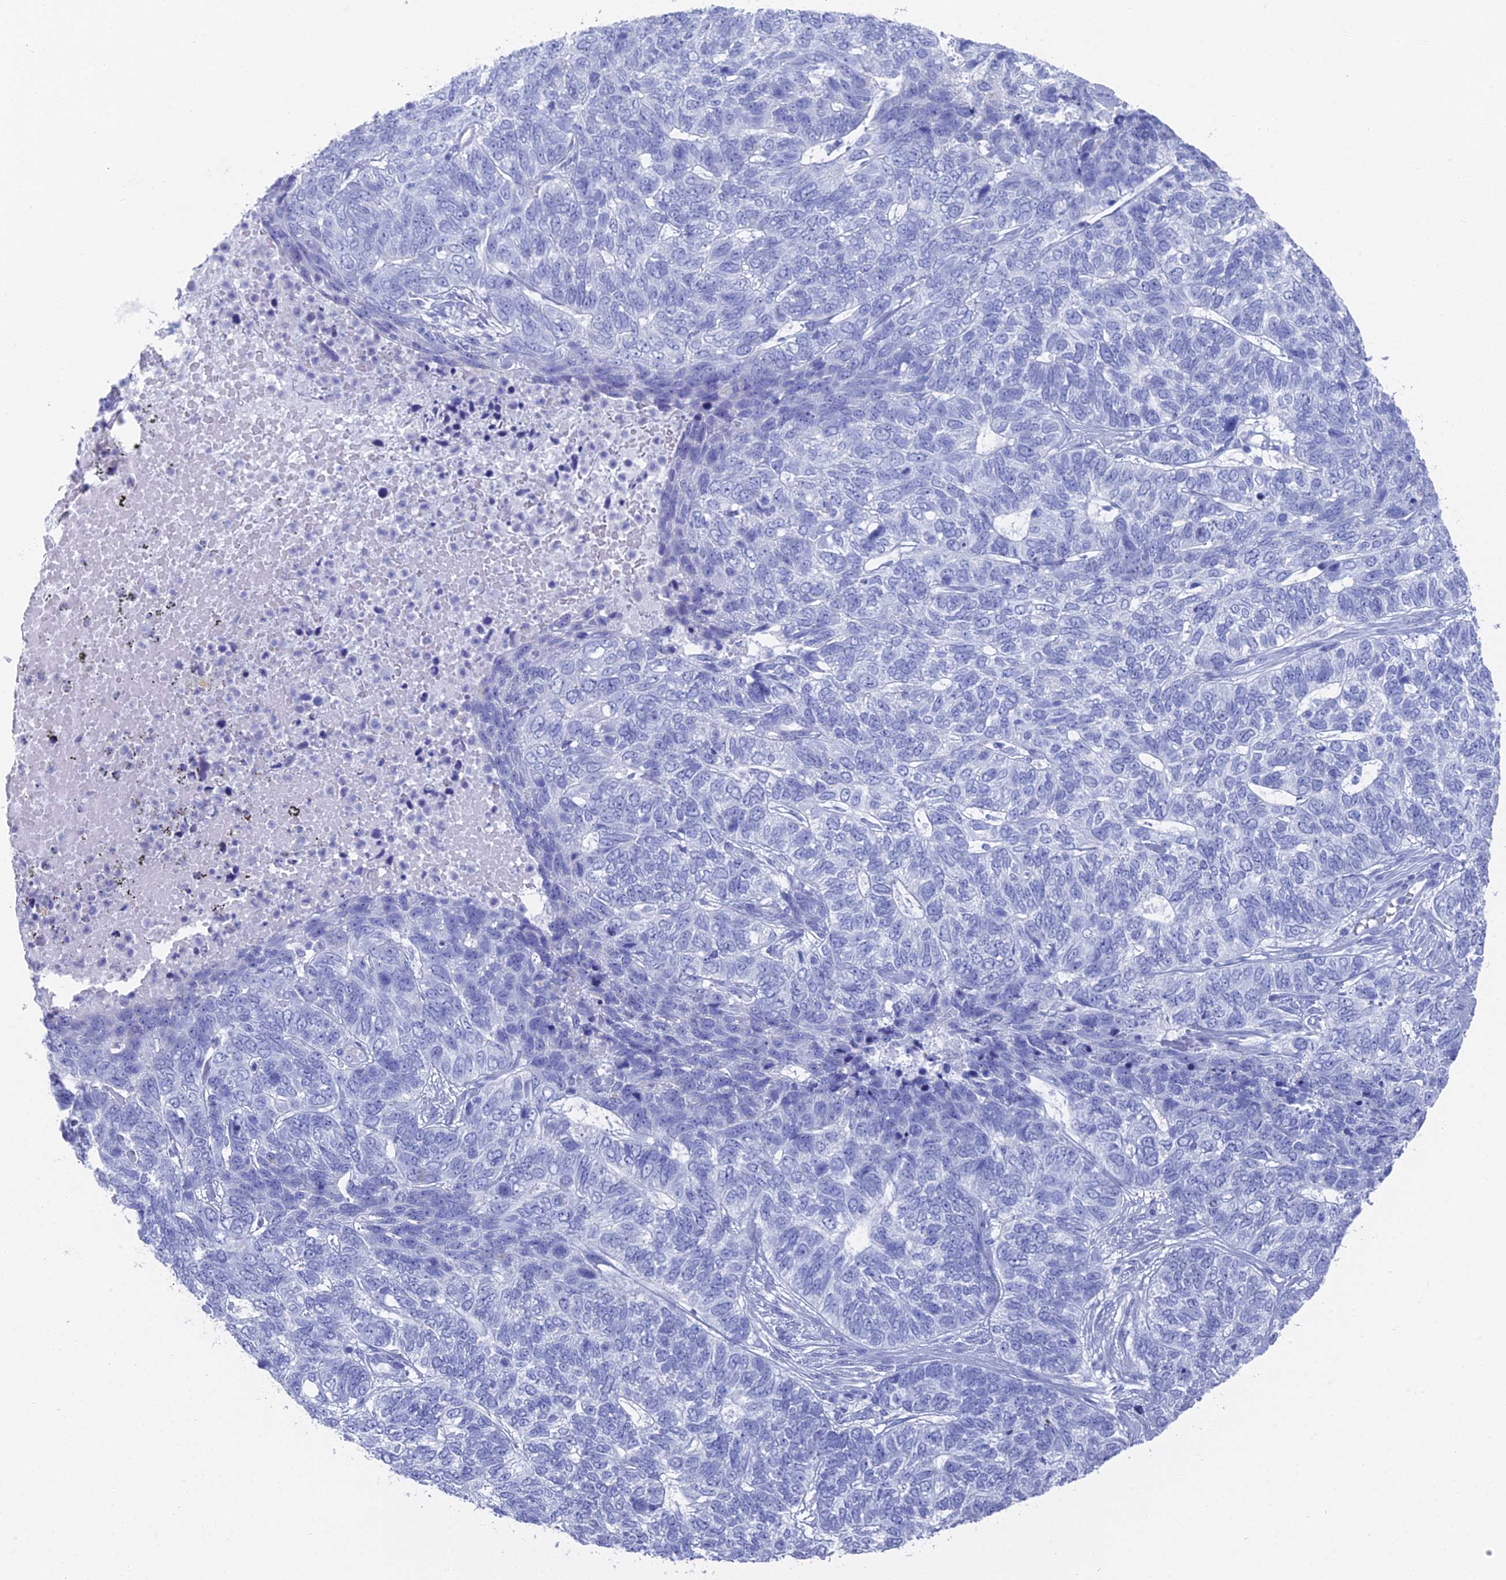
{"staining": {"intensity": "negative", "quantity": "none", "location": "none"}, "tissue": "skin cancer", "cell_type": "Tumor cells", "image_type": "cancer", "snomed": [{"axis": "morphology", "description": "Basal cell carcinoma"}, {"axis": "topography", "description": "Skin"}], "caption": "Immunohistochemistry histopathology image of human skin cancer stained for a protein (brown), which reveals no positivity in tumor cells. Brightfield microscopy of immunohistochemistry (IHC) stained with DAB (brown) and hematoxylin (blue), captured at high magnification.", "gene": "ENPP3", "patient": {"sex": "female", "age": 65}}